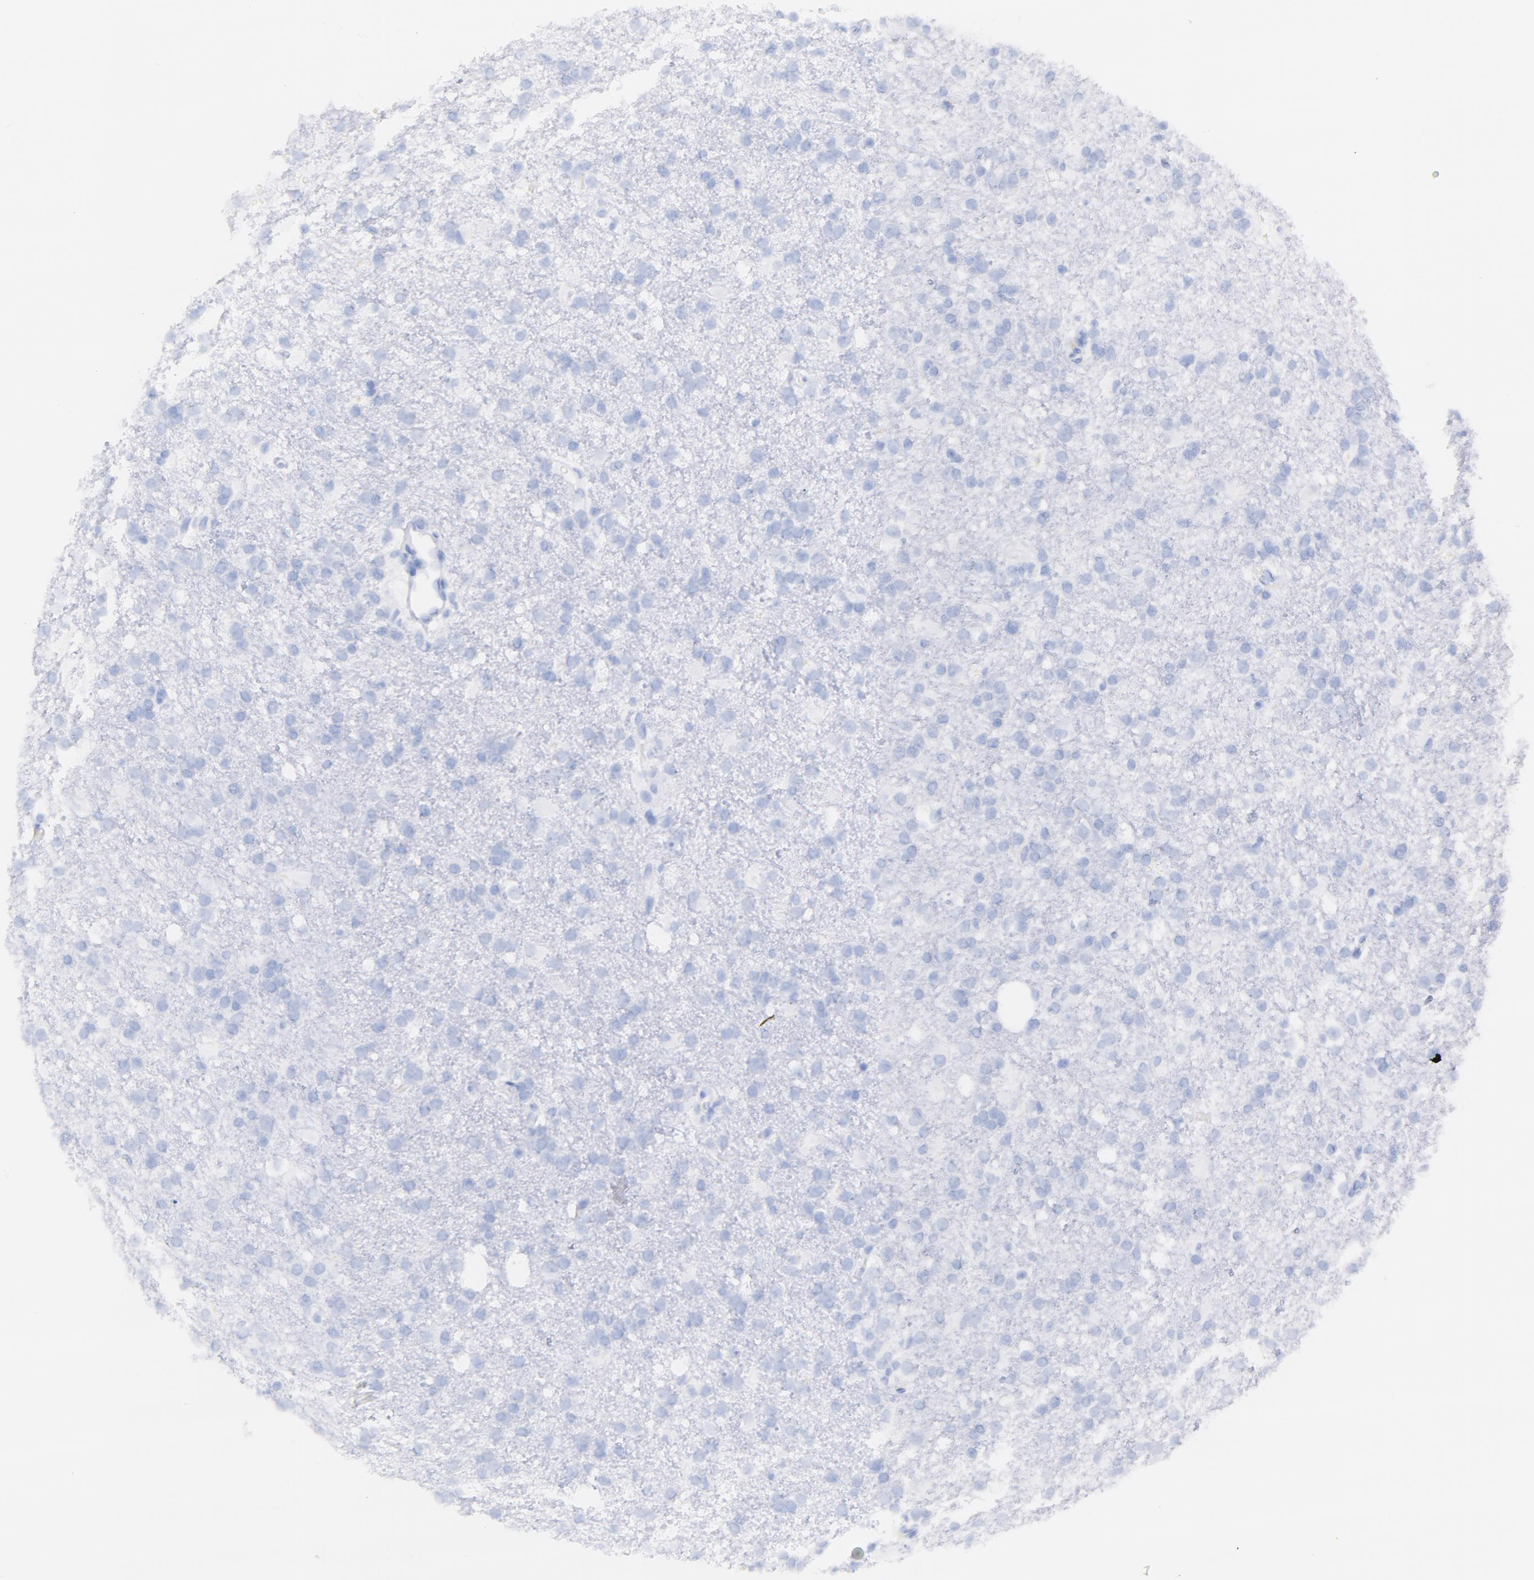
{"staining": {"intensity": "negative", "quantity": "none", "location": "none"}, "tissue": "glioma", "cell_type": "Tumor cells", "image_type": "cancer", "snomed": [{"axis": "morphology", "description": "Glioma, malignant, High grade"}, {"axis": "topography", "description": "Brain"}], "caption": "This is an immunohistochemistry (IHC) image of human glioma. There is no staining in tumor cells.", "gene": "CD44", "patient": {"sex": "male", "age": 68}}